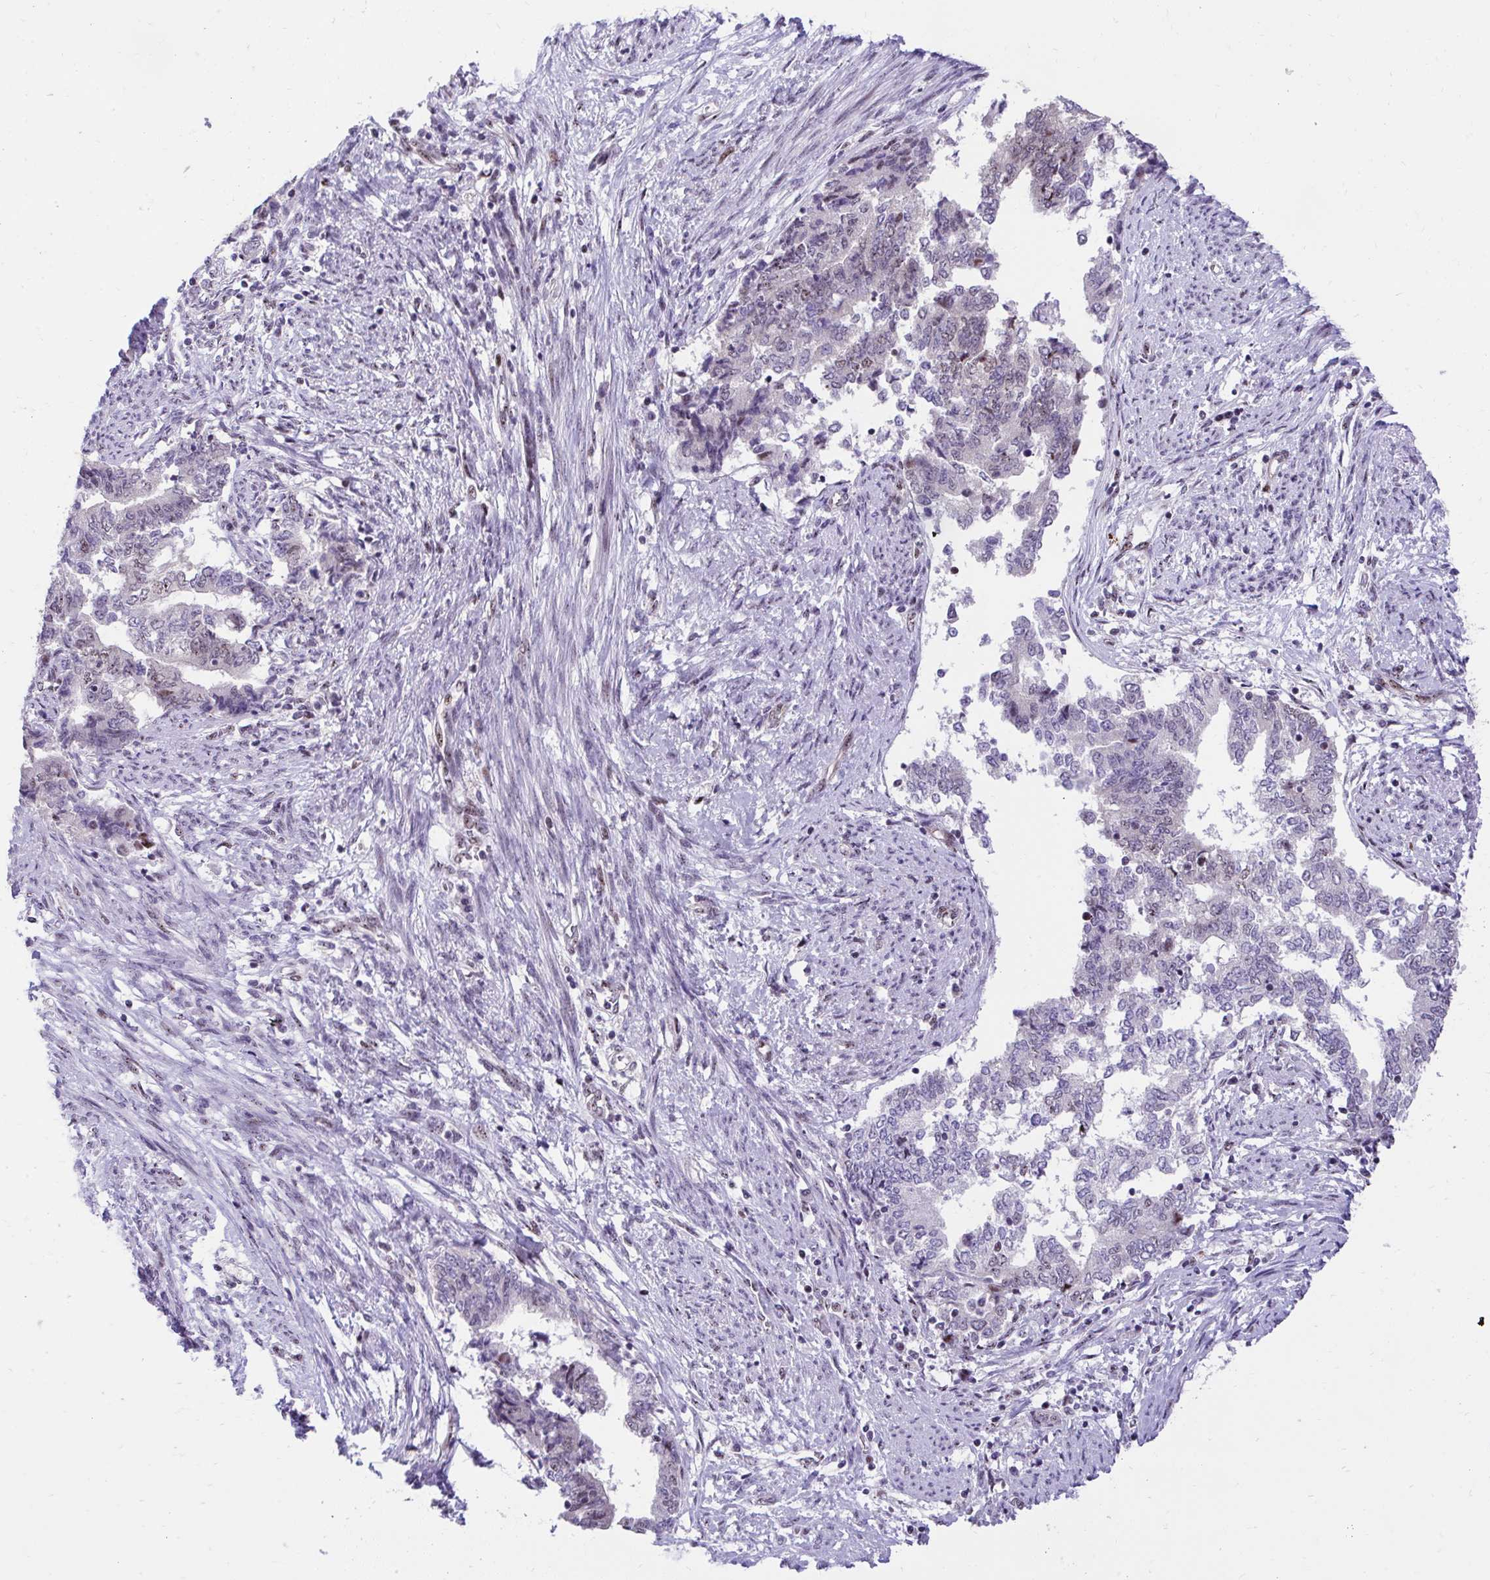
{"staining": {"intensity": "weak", "quantity": "<25%", "location": "nuclear"}, "tissue": "endometrial cancer", "cell_type": "Tumor cells", "image_type": "cancer", "snomed": [{"axis": "morphology", "description": "Adenocarcinoma, NOS"}, {"axis": "topography", "description": "Endometrium"}], "caption": "IHC histopathology image of neoplastic tissue: human endometrial cancer (adenocarcinoma) stained with DAB reveals no significant protein expression in tumor cells.", "gene": "HOXA4", "patient": {"sex": "female", "age": 65}}